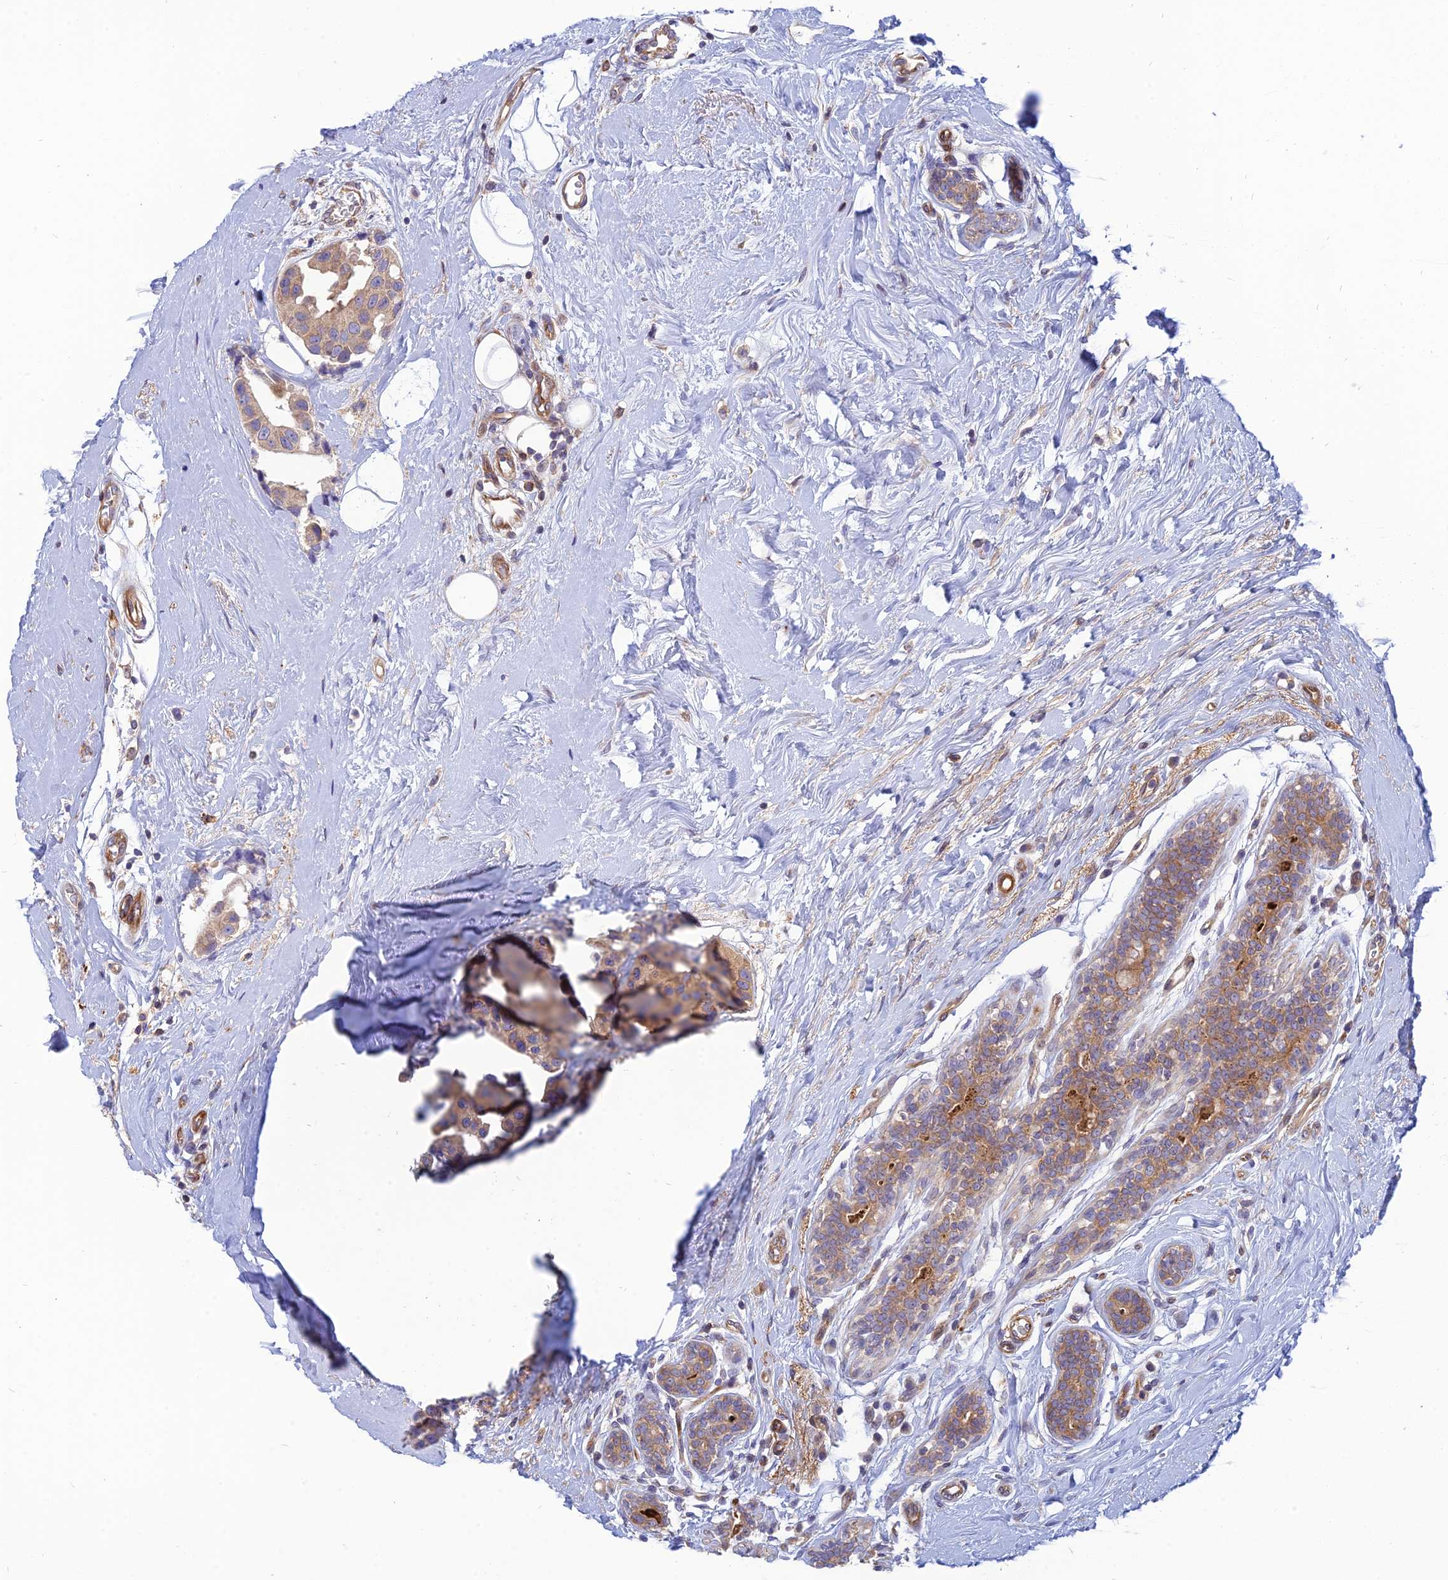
{"staining": {"intensity": "weak", "quantity": ">75%", "location": "cytoplasmic/membranous"}, "tissue": "breast cancer", "cell_type": "Tumor cells", "image_type": "cancer", "snomed": [{"axis": "morphology", "description": "Normal tissue, NOS"}, {"axis": "morphology", "description": "Duct carcinoma"}, {"axis": "topography", "description": "Breast"}], "caption": "Breast cancer stained with DAB IHC reveals low levels of weak cytoplasmic/membranous staining in about >75% of tumor cells.", "gene": "PHKA2", "patient": {"sex": "female", "age": 39}}